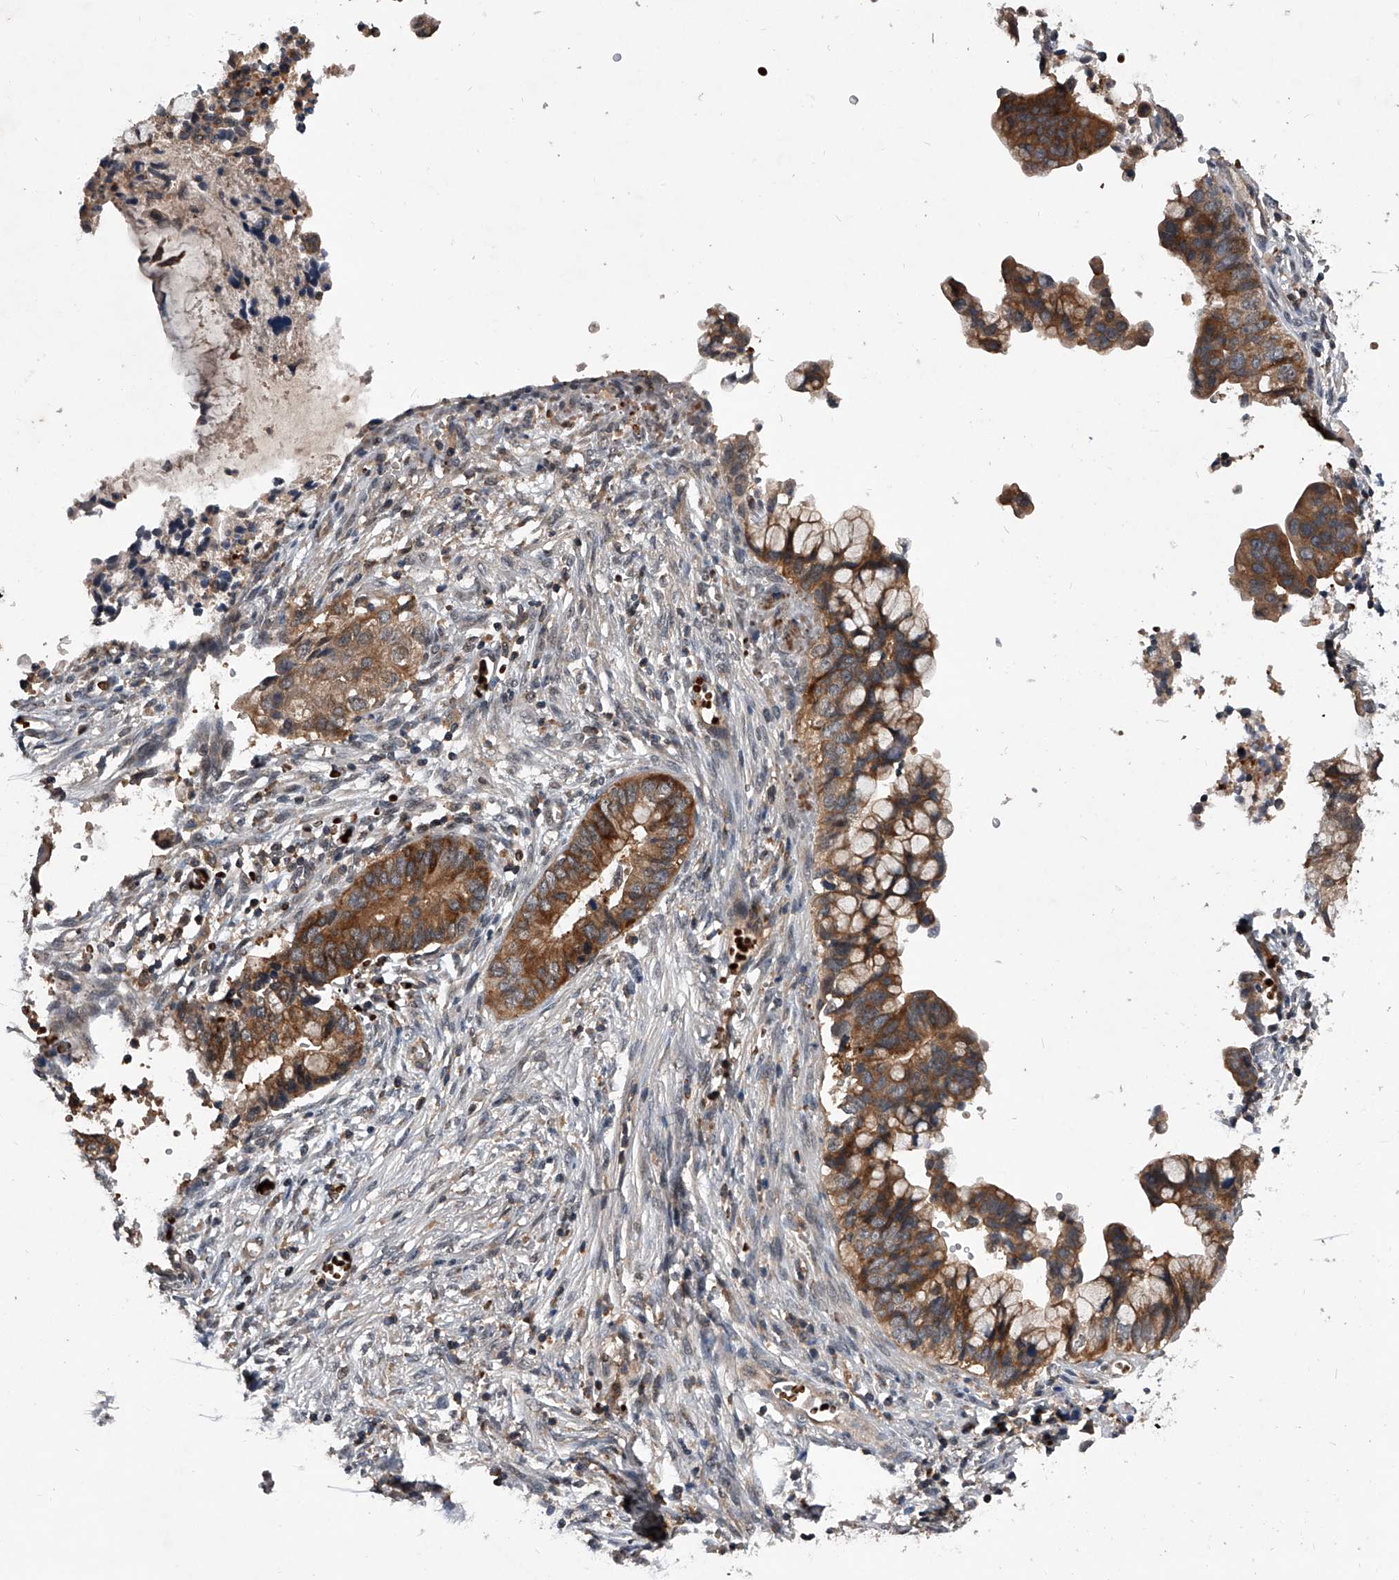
{"staining": {"intensity": "moderate", "quantity": ">75%", "location": "cytoplasmic/membranous"}, "tissue": "cervical cancer", "cell_type": "Tumor cells", "image_type": "cancer", "snomed": [{"axis": "morphology", "description": "Adenocarcinoma, NOS"}, {"axis": "topography", "description": "Cervix"}], "caption": "Human cervical cancer stained with a protein marker reveals moderate staining in tumor cells.", "gene": "ZNF30", "patient": {"sex": "female", "age": 44}}